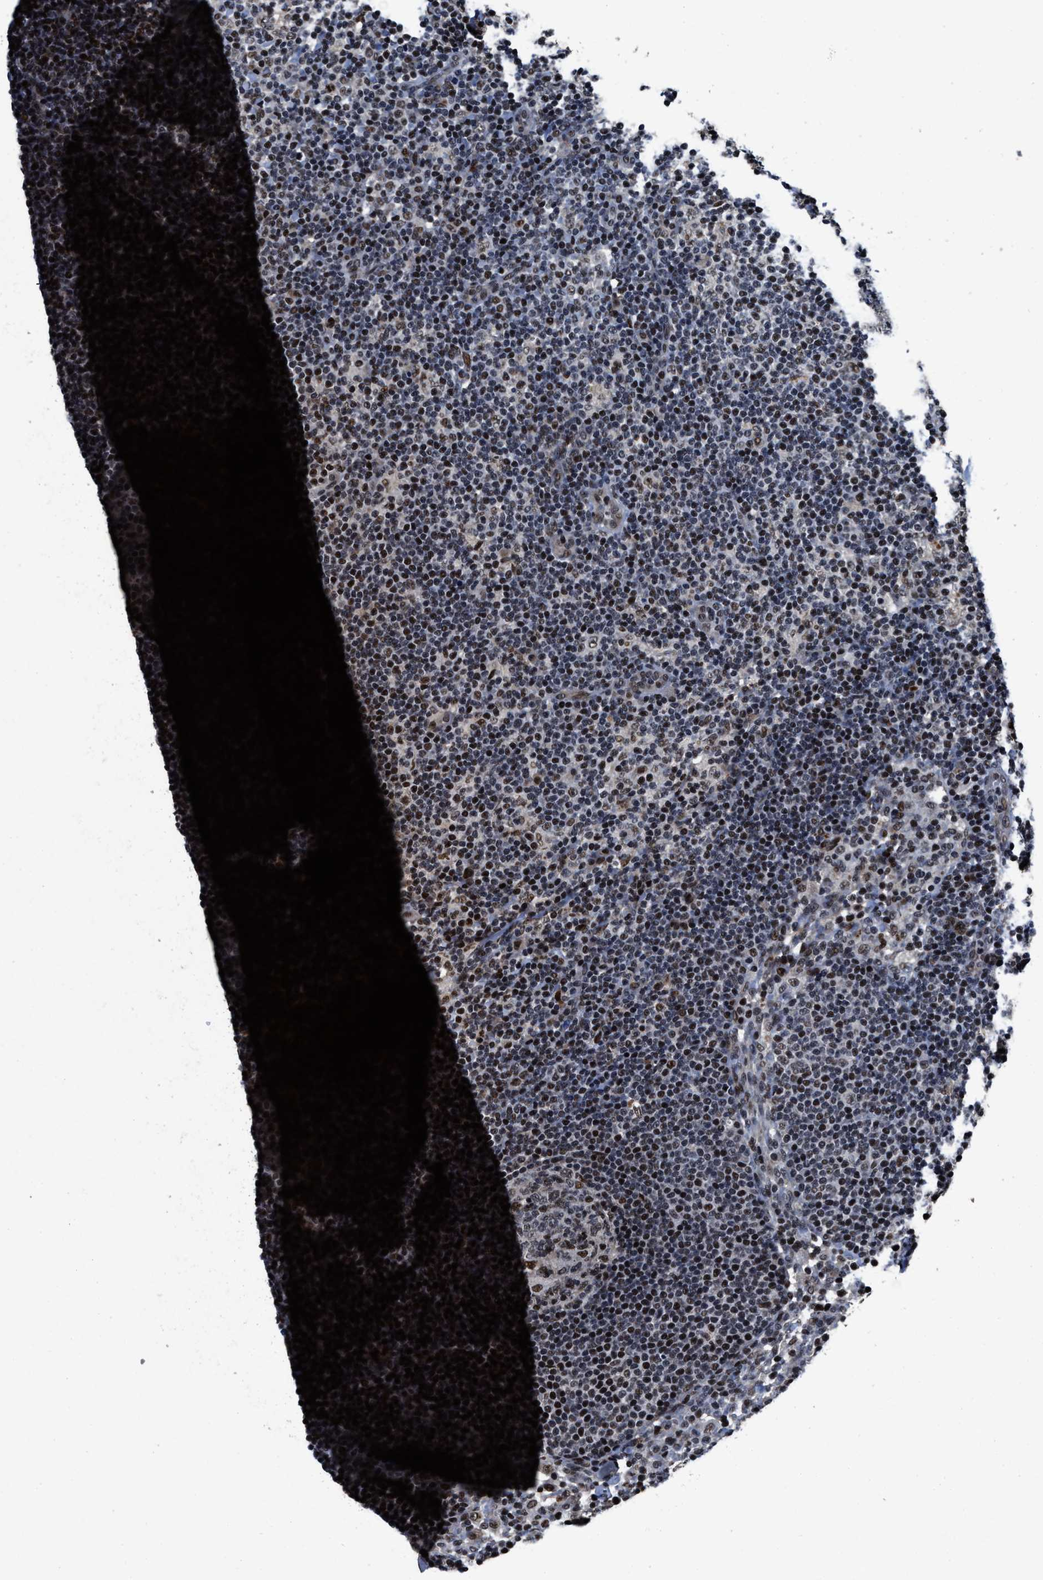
{"staining": {"intensity": "moderate", "quantity": "25%-75%", "location": "nuclear"}, "tissue": "lymph node", "cell_type": "Germinal center cells", "image_type": "normal", "snomed": [{"axis": "morphology", "description": "Normal tissue, NOS"}, {"axis": "morphology", "description": "Carcinoid, malignant, NOS"}, {"axis": "topography", "description": "Lymph node"}], "caption": "High-power microscopy captured an immunohistochemistry histopathology image of benign lymph node, revealing moderate nuclear positivity in about 25%-75% of germinal center cells. (brown staining indicates protein expression, while blue staining denotes nuclei).", "gene": "ZNF233", "patient": {"sex": "male", "age": 47}}